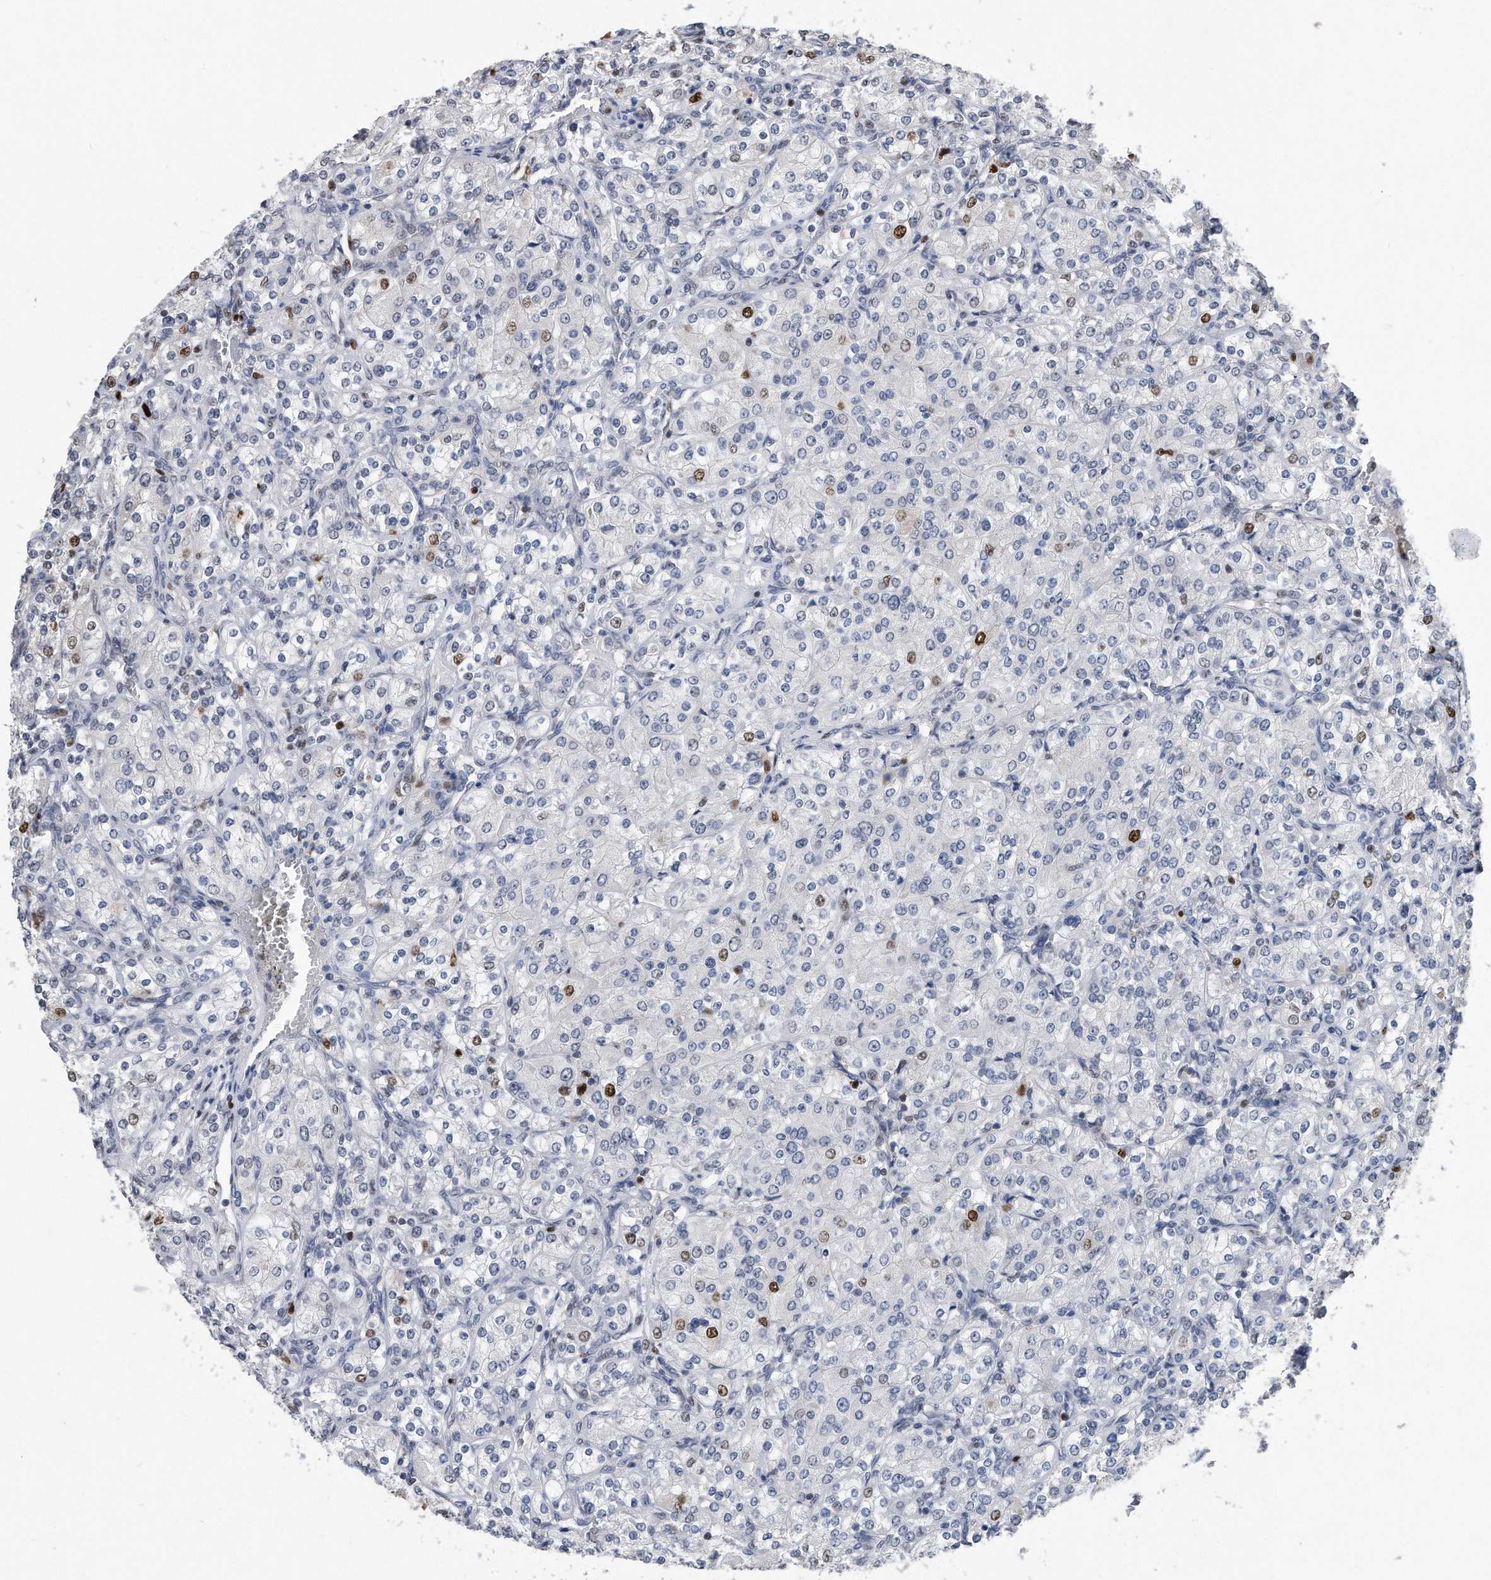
{"staining": {"intensity": "moderate", "quantity": "<25%", "location": "nuclear"}, "tissue": "renal cancer", "cell_type": "Tumor cells", "image_type": "cancer", "snomed": [{"axis": "morphology", "description": "Adenocarcinoma, NOS"}, {"axis": "topography", "description": "Kidney"}], "caption": "Immunohistochemistry (IHC) histopathology image of renal cancer (adenocarcinoma) stained for a protein (brown), which reveals low levels of moderate nuclear expression in approximately <25% of tumor cells.", "gene": "PCNA", "patient": {"sex": "male", "age": 77}}